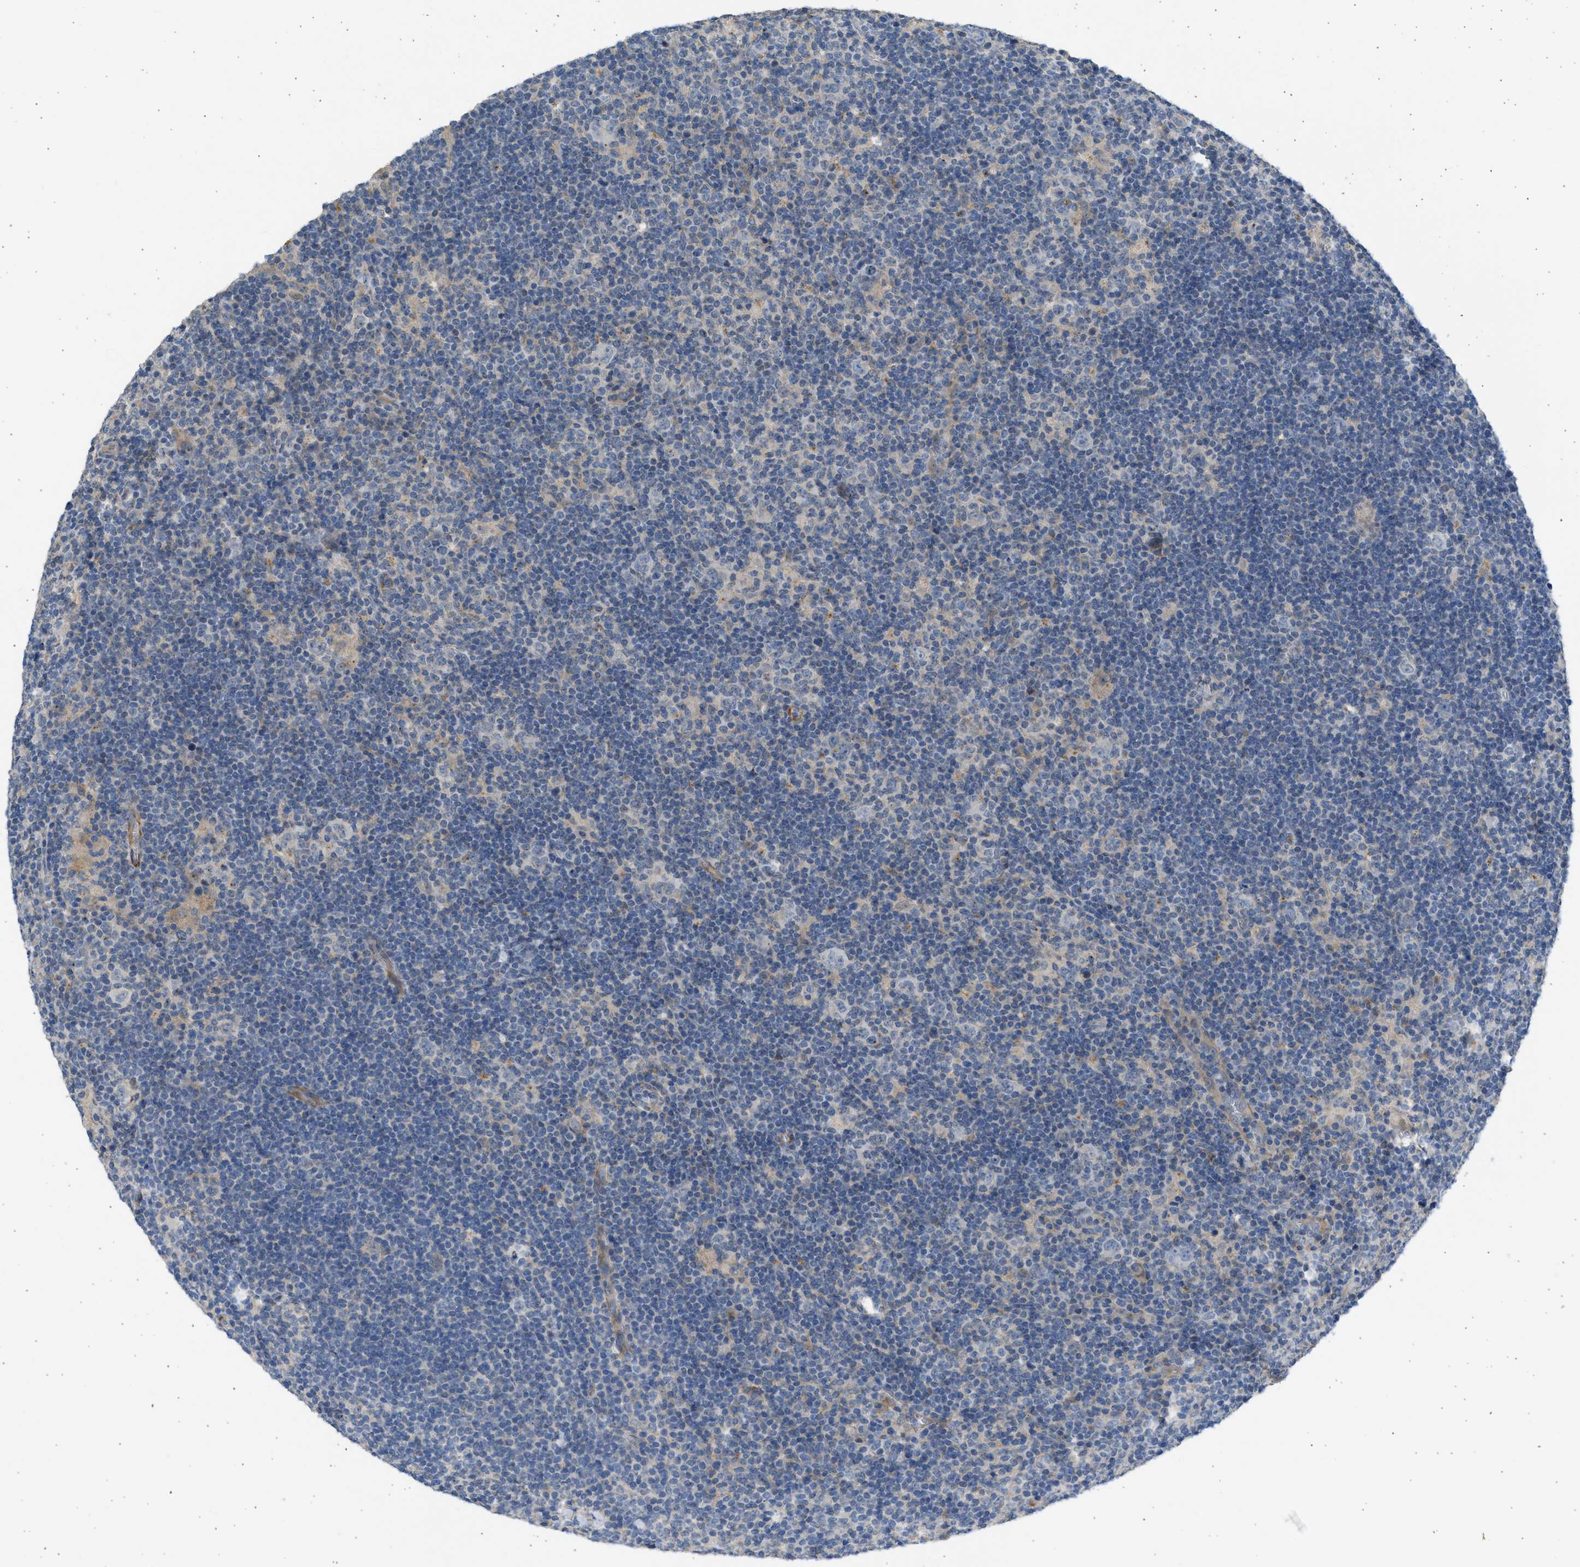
{"staining": {"intensity": "negative", "quantity": "none", "location": "none"}, "tissue": "lymphoma", "cell_type": "Tumor cells", "image_type": "cancer", "snomed": [{"axis": "morphology", "description": "Hodgkin's disease, NOS"}, {"axis": "topography", "description": "Lymph node"}], "caption": "The histopathology image shows no significant staining in tumor cells of Hodgkin's disease.", "gene": "PCNX3", "patient": {"sex": "female", "age": 57}}